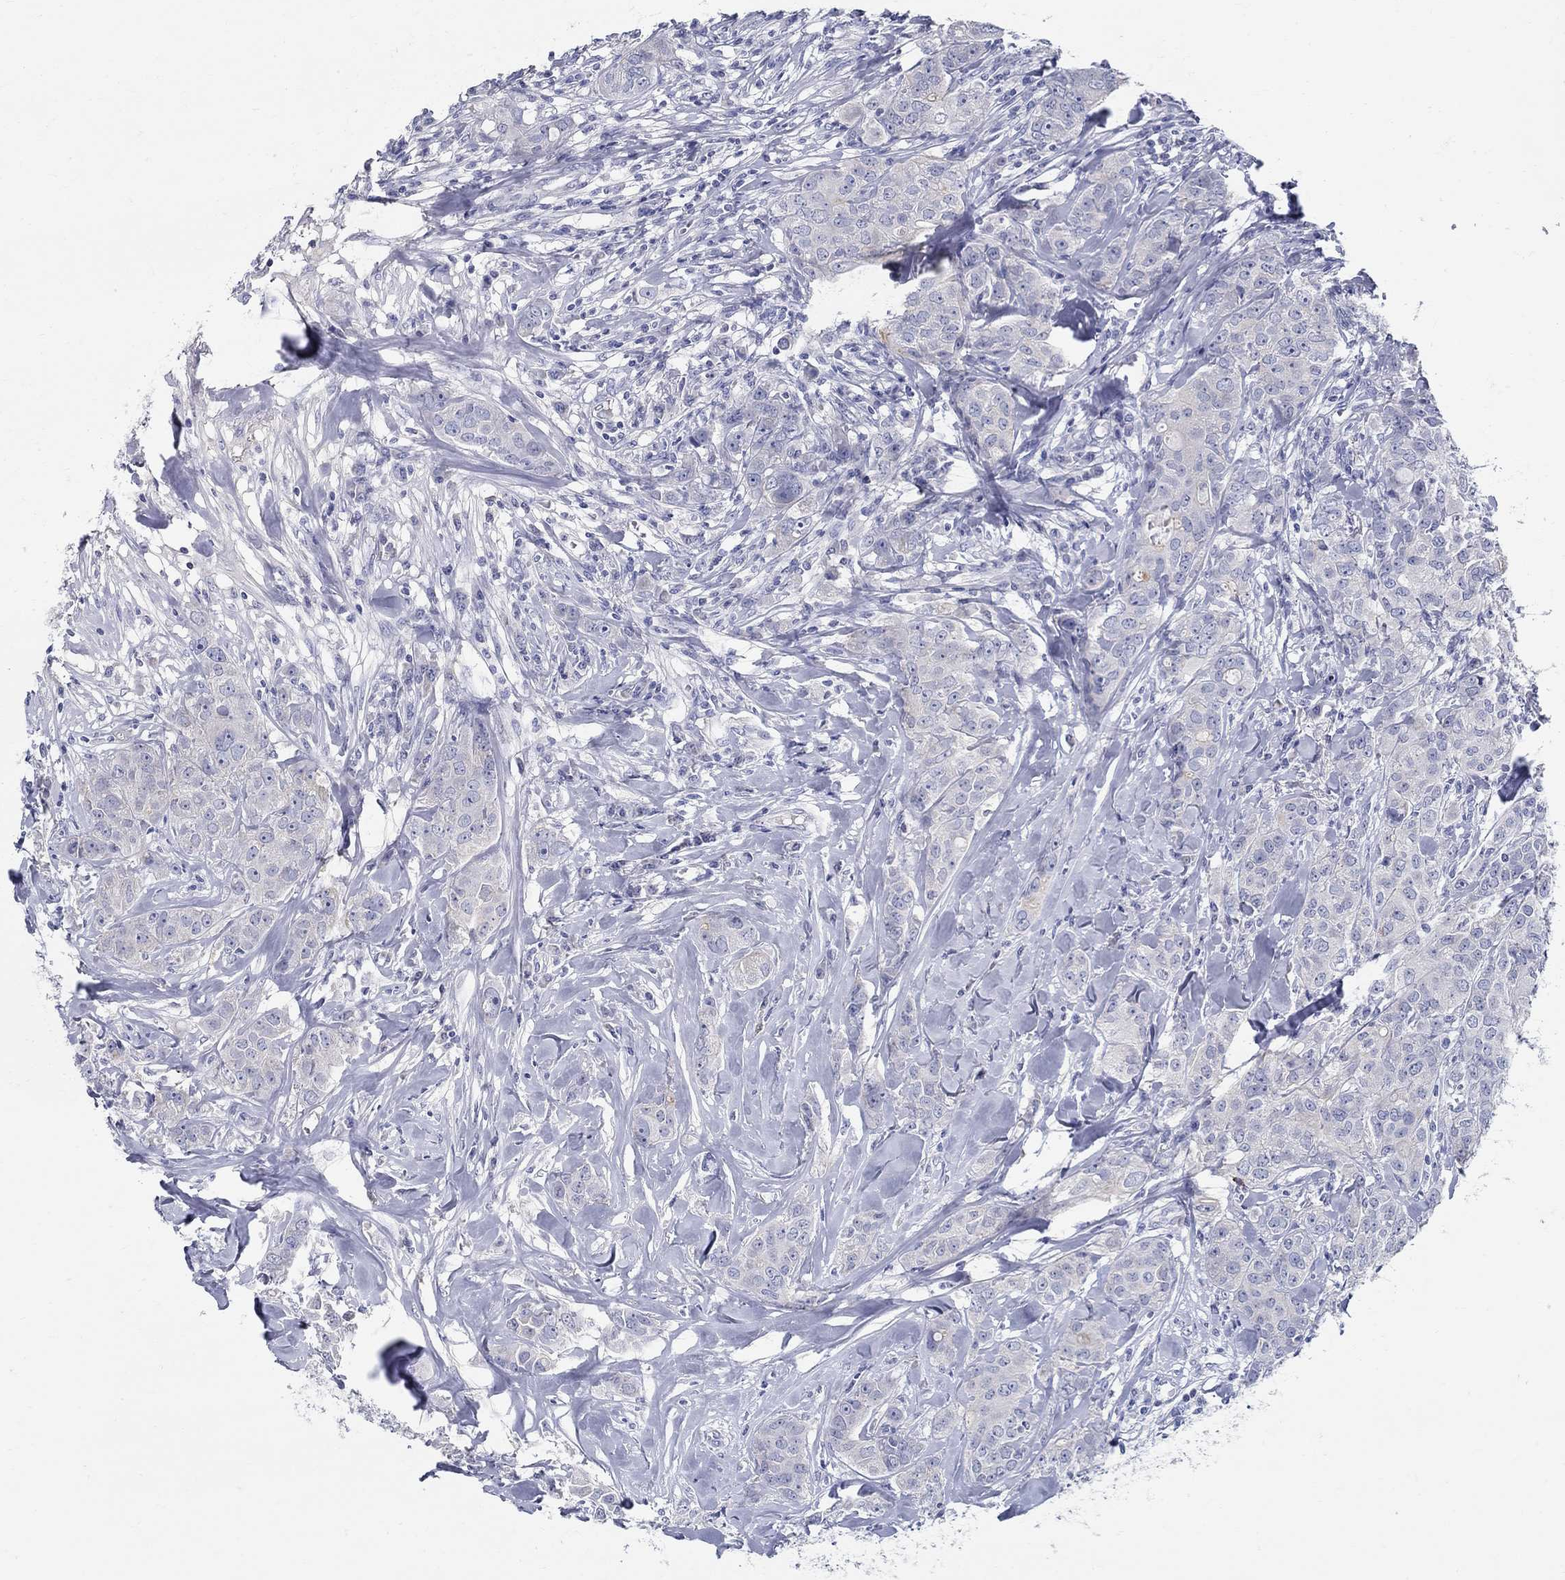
{"staining": {"intensity": "negative", "quantity": "none", "location": "none"}, "tissue": "breast cancer", "cell_type": "Tumor cells", "image_type": "cancer", "snomed": [{"axis": "morphology", "description": "Duct carcinoma"}, {"axis": "topography", "description": "Breast"}], "caption": "Immunohistochemical staining of human breast infiltrating ductal carcinoma exhibits no significant positivity in tumor cells.", "gene": "CRYGD", "patient": {"sex": "female", "age": 43}}